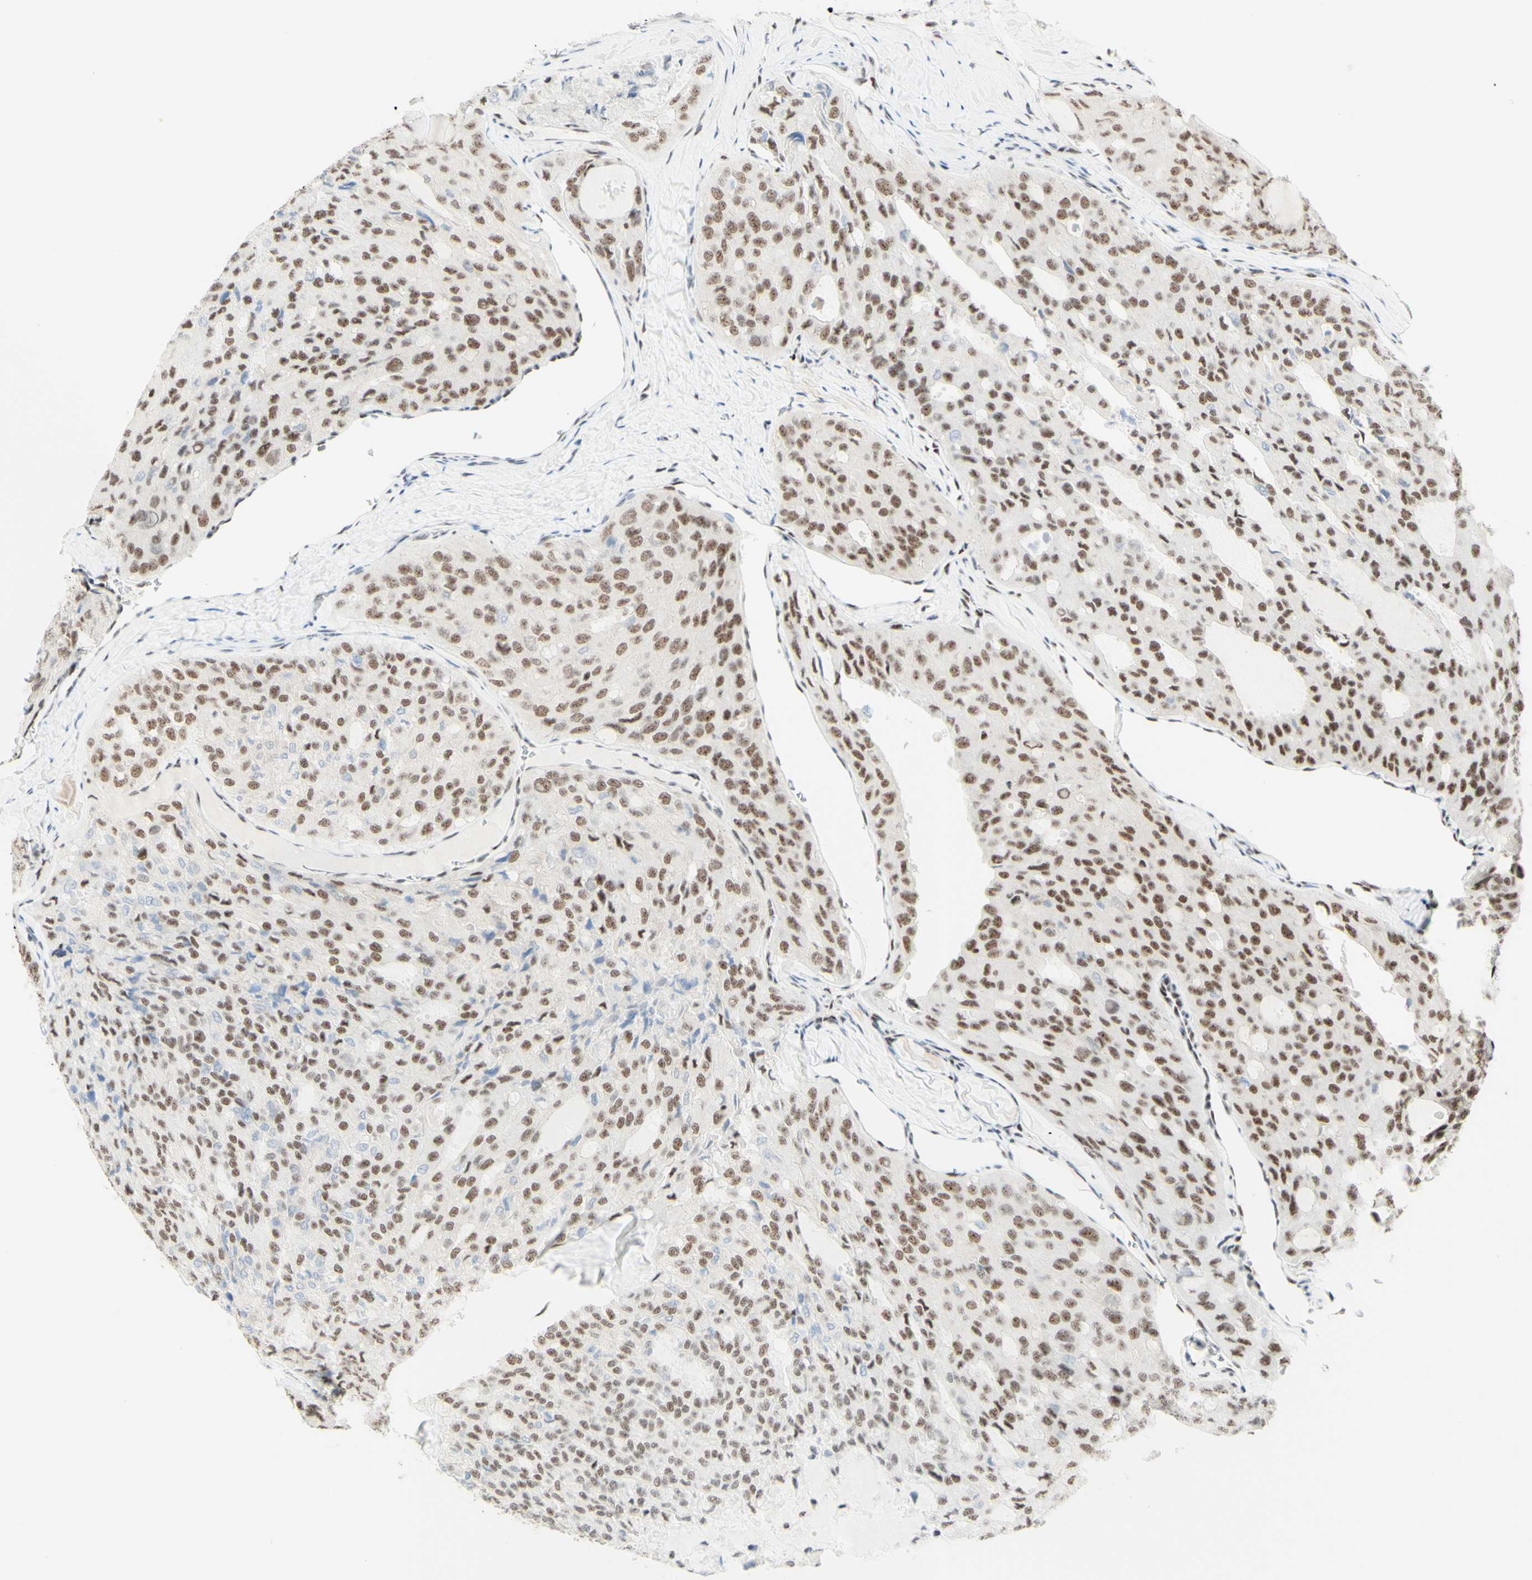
{"staining": {"intensity": "weak", "quantity": "25%-75%", "location": "nuclear"}, "tissue": "thyroid cancer", "cell_type": "Tumor cells", "image_type": "cancer", "snomed": [{"axis": "morphology", "description": "Follicular adenoma carcinoma, NOS"}, {"axis": "topography", "description": "Thyroid gland"}], "caption": "Approximately 25%-75% of tumor cells in follicular adenoma carcinoma (thyroid) show weak nuclear protein expression as visualized by brown immunohistochemical staining.", "gene": "WTAP", "patient": {"sex": "male", "age": 75}}